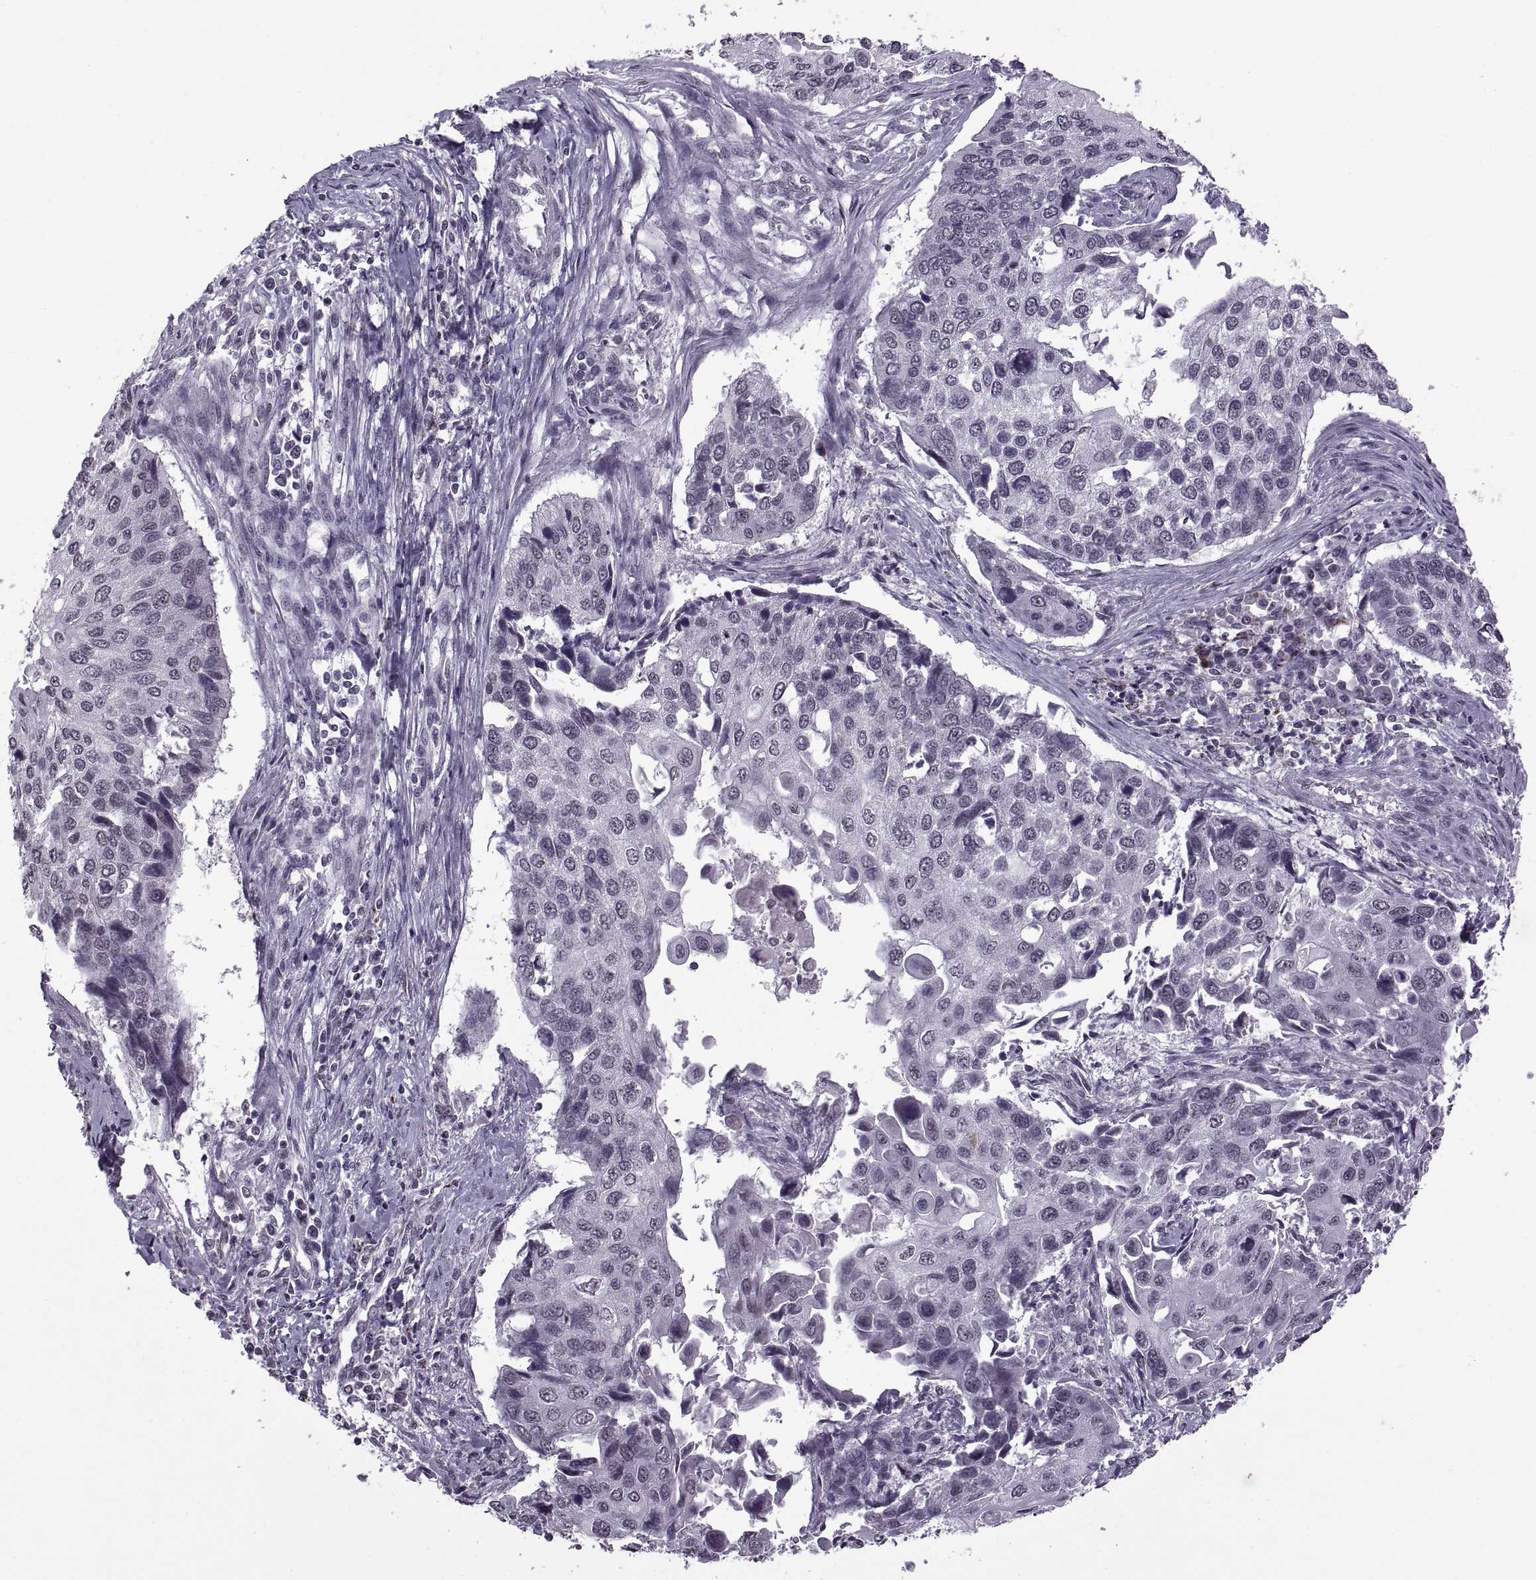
{"staining": {"intensity": "negative", "quantity": "none", "location": "none"}, "tissue": "lung cancer", "cell_type": "Tumor cells", "image_type": "cancer", "snomed": [{"axis": "morphology", "description": "Squamous cell carcinoma, NOS"}, {"axis": "morphology", "description": "Squamous cell carcinoma, metastatic, NOS"}, {"axis": "topography", "description": "Lung"}], "caption": "Protein analysis of lung metastatic squamous cell carcinoma shows no significant positivity in tumor cells. (Stains: DAB (3,3'-diaminobenzidine) IHC with hematoxylin counter stain, Microscopy: brightfield microscopy at high magnification).", "gene": "OTP", "patient": {"sex": "male", "age": 63}}